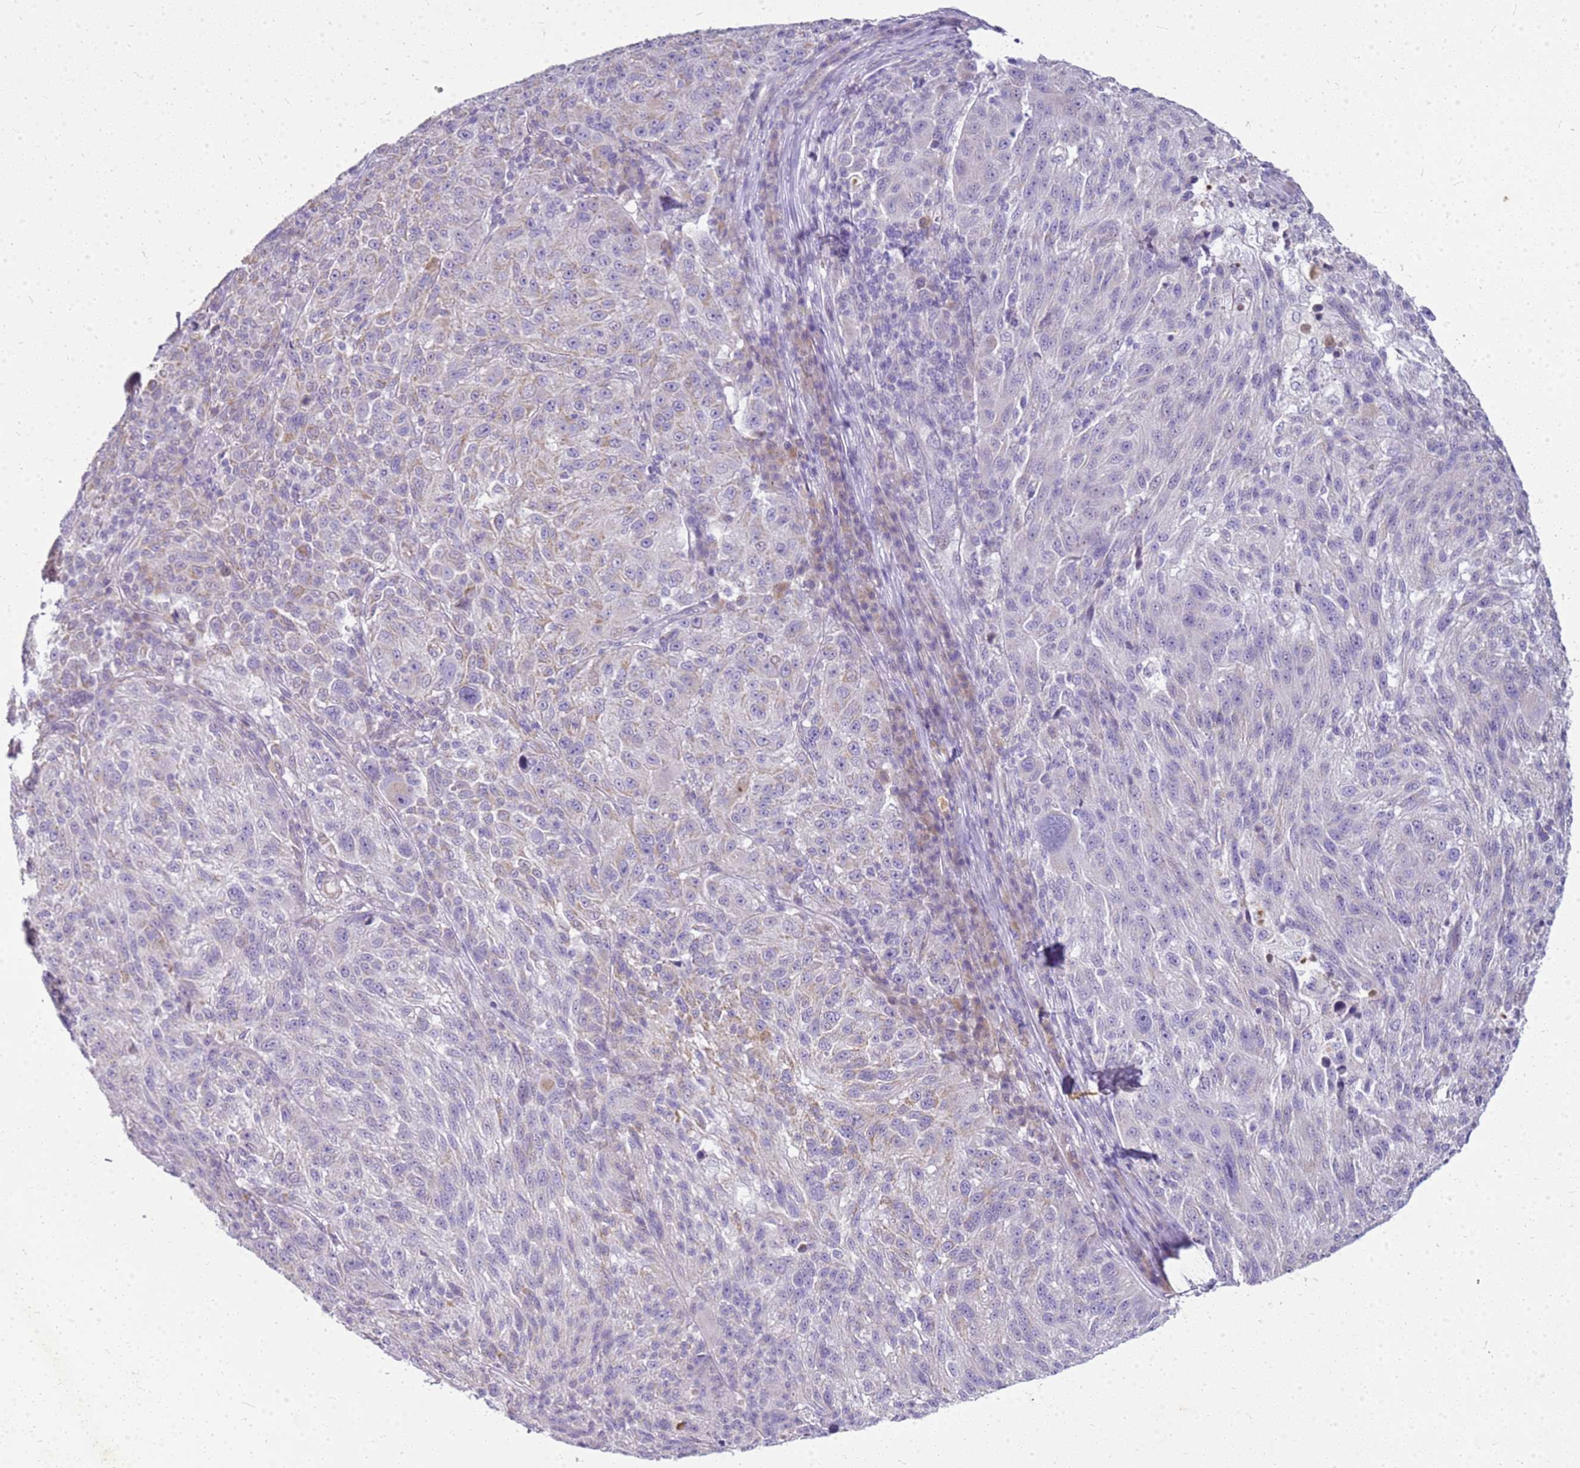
{"staining": {"intensity": "weak", "quantity": "<25%", "location": "cytoplasmic/membranous"}, "tissue": "melanoma", "cell_type": "Tumor cells", "image_type": "cancer", "snomed": [{"axis": "morphology", "description": "Malignant melanoma, NOS"}, {"axis": "topography", "description": "Skin"}], "caption": "The image displays no staining of tumor cells in melanoma.", "gene": "FABP2", "patient": {"sex": "male", "age": 53}}